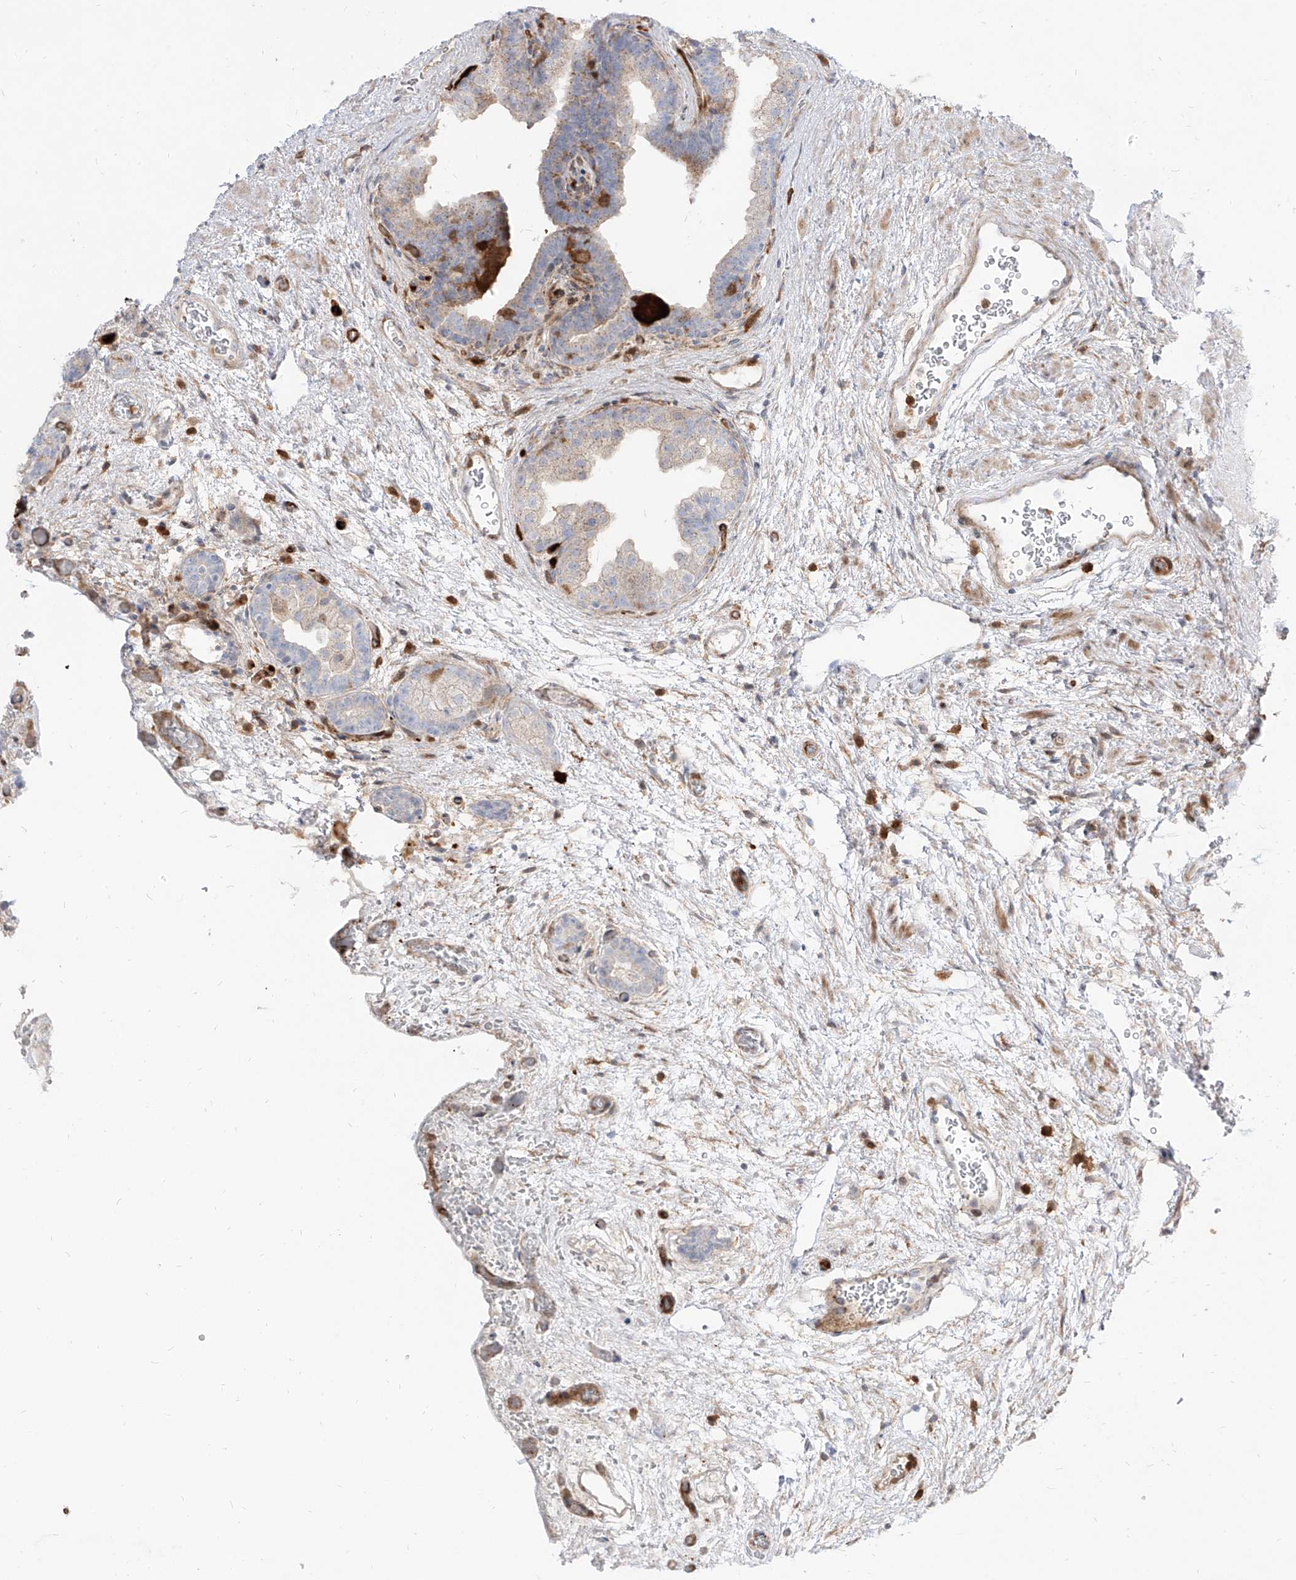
{"staining": {"intensity": "weak", "quantity": "<25%", "location": "cytoplasmic/membranous"}, "tissue": "prostate", "cell_type": "Glandular cells", "image_type": "normal", "snomed": [{"axis": "morphology", "description": "Normal tissue, NOS"}, {"axis": "topography", "description": "Prostate"}], "caption": "Immunohistochemistry histopathology image of unremarkable prostate: prostate stained with DAB exhibits no significant protein positivity in glandular cells.", "gene": "KYNU", "patient": {"sex": "male", "age": 48}}